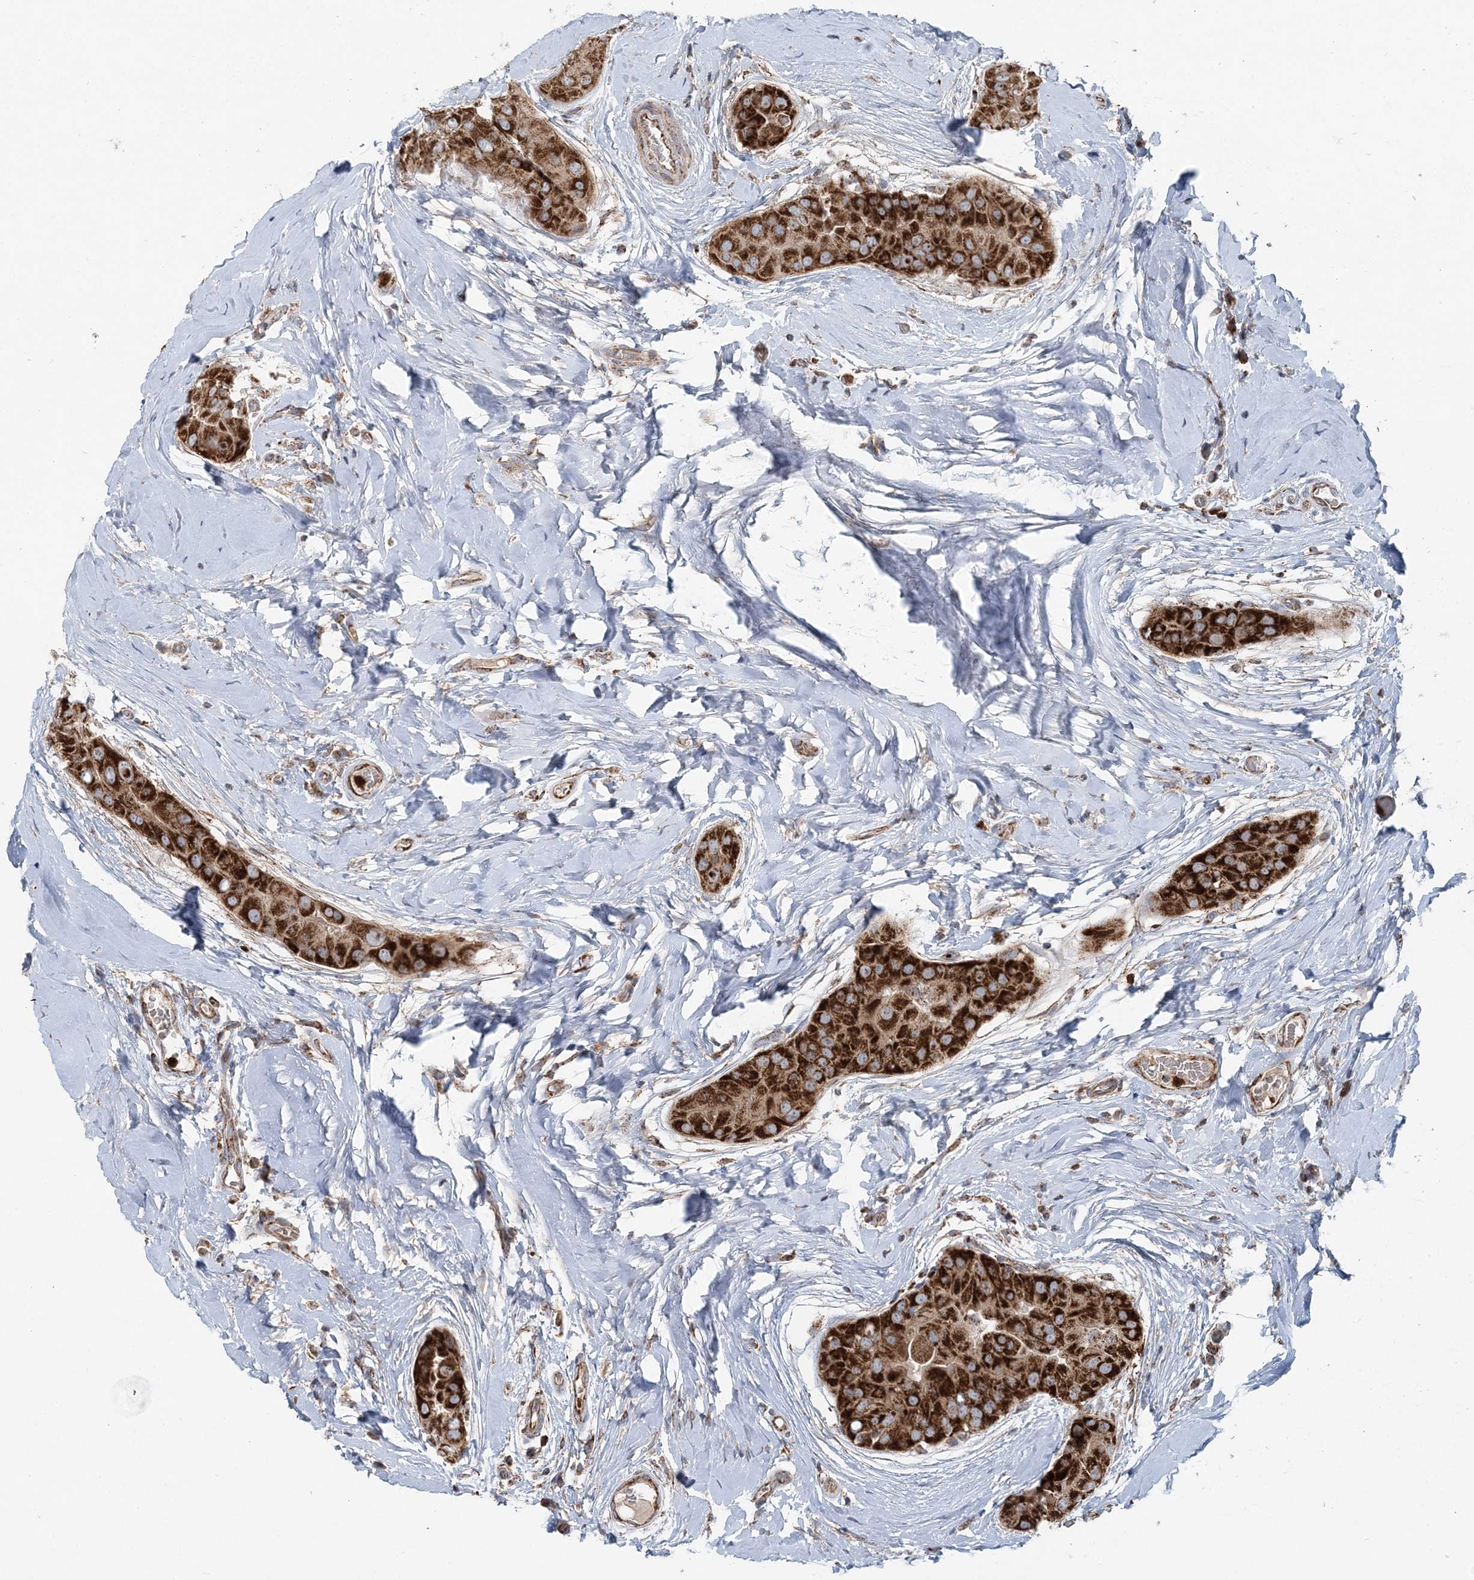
{"staining": {"intensity": "strong", "quantity": ">75%", "location": "cytoplasmic/membranous"}, "tissue": "thyroid cancer", "cell_type": "Tumor cells", "image_type": "cancer", "snomed": [{"axis": "morphology", "description": "Papillary adenocarcinoma, NOS"}, {"axis": "topography", "description": "Thyroid gland"}], "caption": "Papillary adenocarcinoma (thyroid) stained with DAB immunohistochemistry exhibits high levels of strong cytoplasmic/membranous positivity in approximately >75% of tumor cells.", "gene": "LRPPRC", "patient": {"sex": "male", "age": 33}}